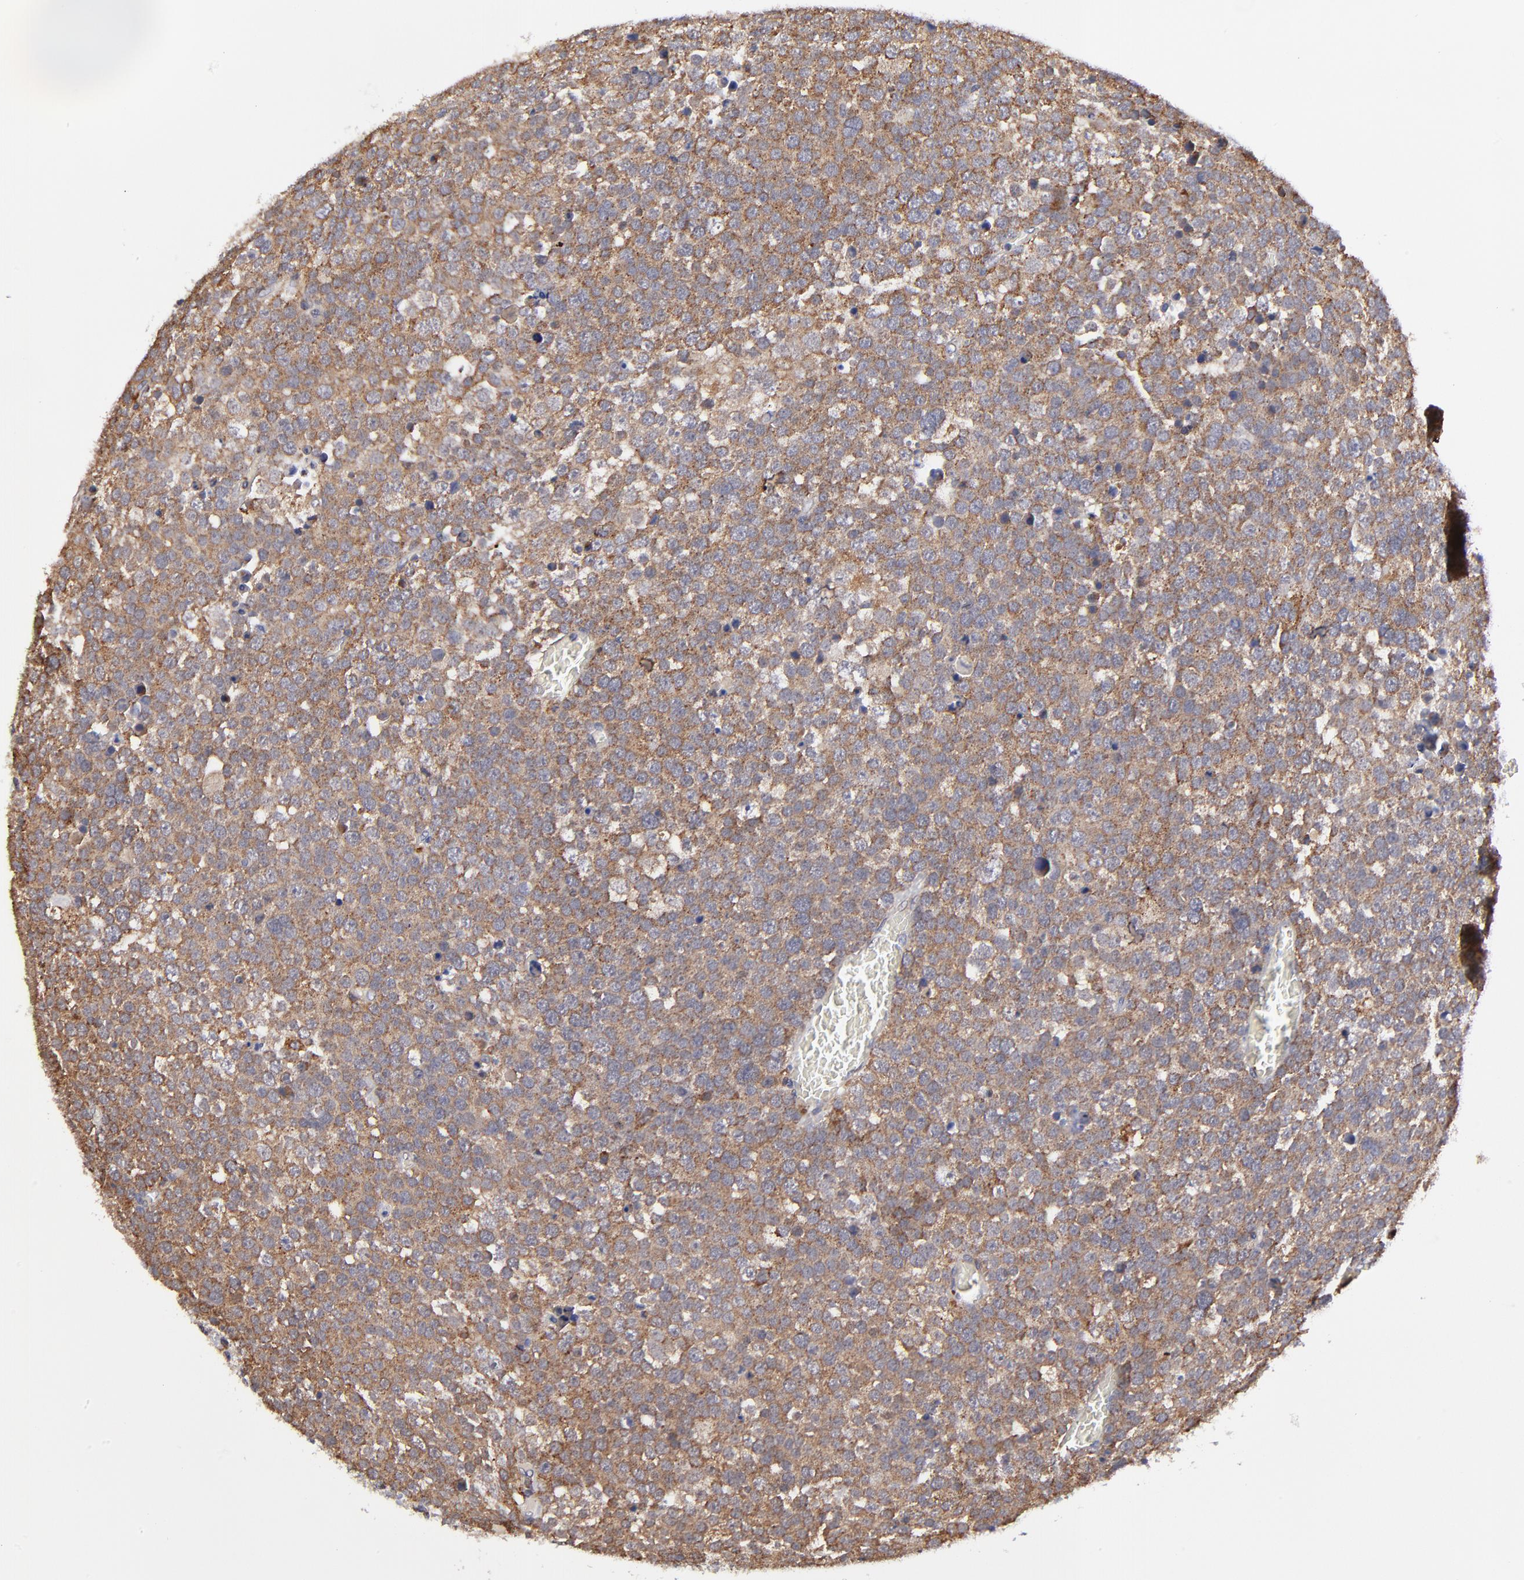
{"staining": {"intensity": "moderate", "quantity": ">75%", "location": "cytoplasmic/membranous"}, "tissue": "testis cancer", "cell_type": "Tumor cells", "image_type": "cancer", "snomed": [{"axis": "morphology", "description": "Seminoma, NOS"}, {"axis": "topography", "description": "Testis"}], "caption": "This is a micrograph of immunohistochemistry staining of testis seminoma, which shows moderate expression in the cytoplasmic/membranous of tumor cells.", "gene": "MAP2K7", "patient": {"sex": "male", "age": 71}}